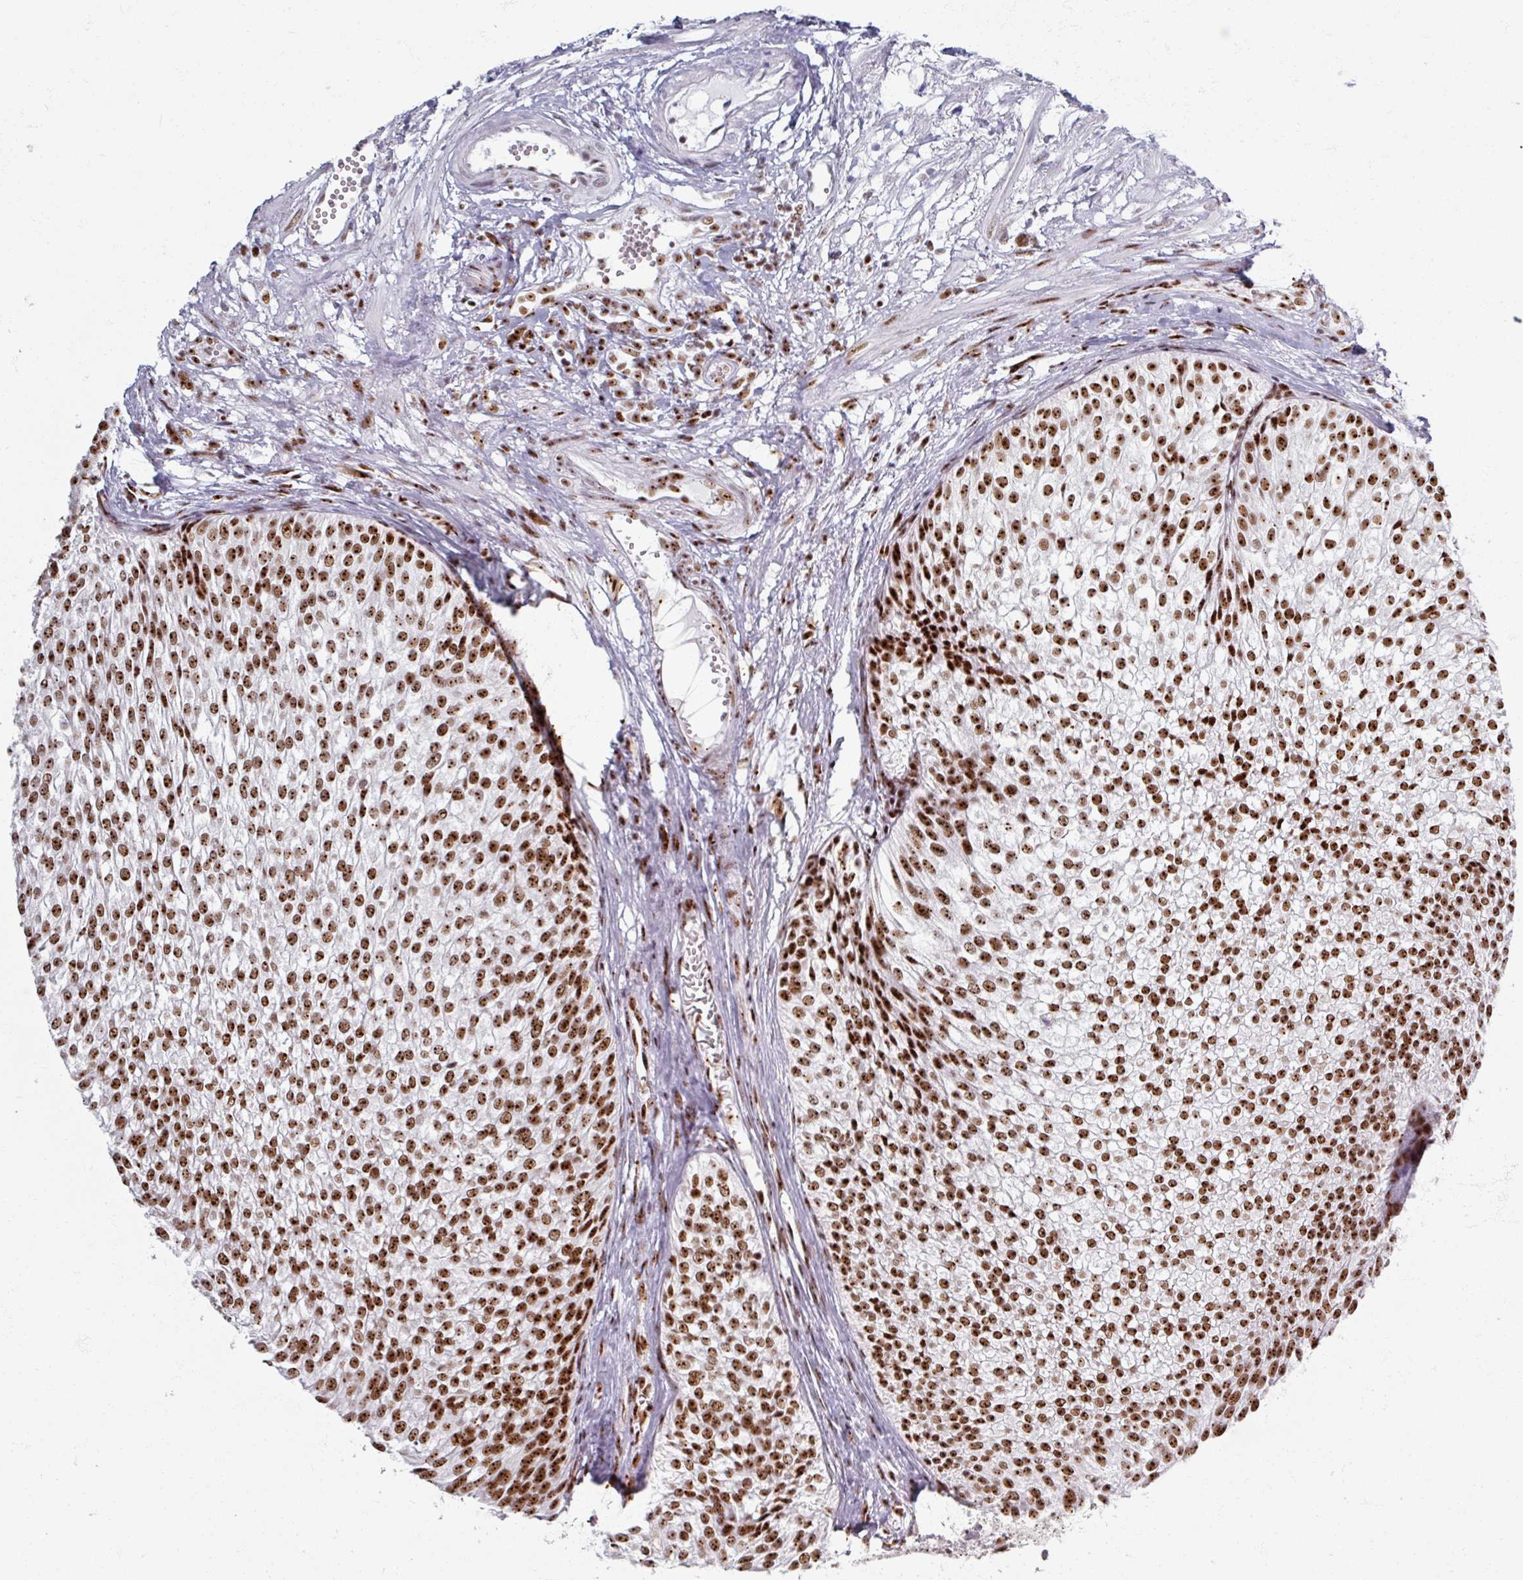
{"staining": {"intensity": "strong", "quantity": ">75%", "location": "nuclear"}, "tissue": "urothelial cancer", "cell_type": "Tumor cells", "image_type": "cancer", "snomed": [{"axis": "morphology", "description": "Urothelial carcinoma, Low grade"}, {"axis": "topography", "description": "Urinary bladder"}], "caption": "Immunohistochemical staining of human urothelial carcinoma (low-grade) shows high levels of strong nuclear protein positivity in approximately >75% of tumor cells. The staining was performed using DAB, with brown indicating positive protein expression. Nuclei are stained blue with hematoxylin.", "gene": "ADAR", "patient": {"sex": "male", "age": 91}}